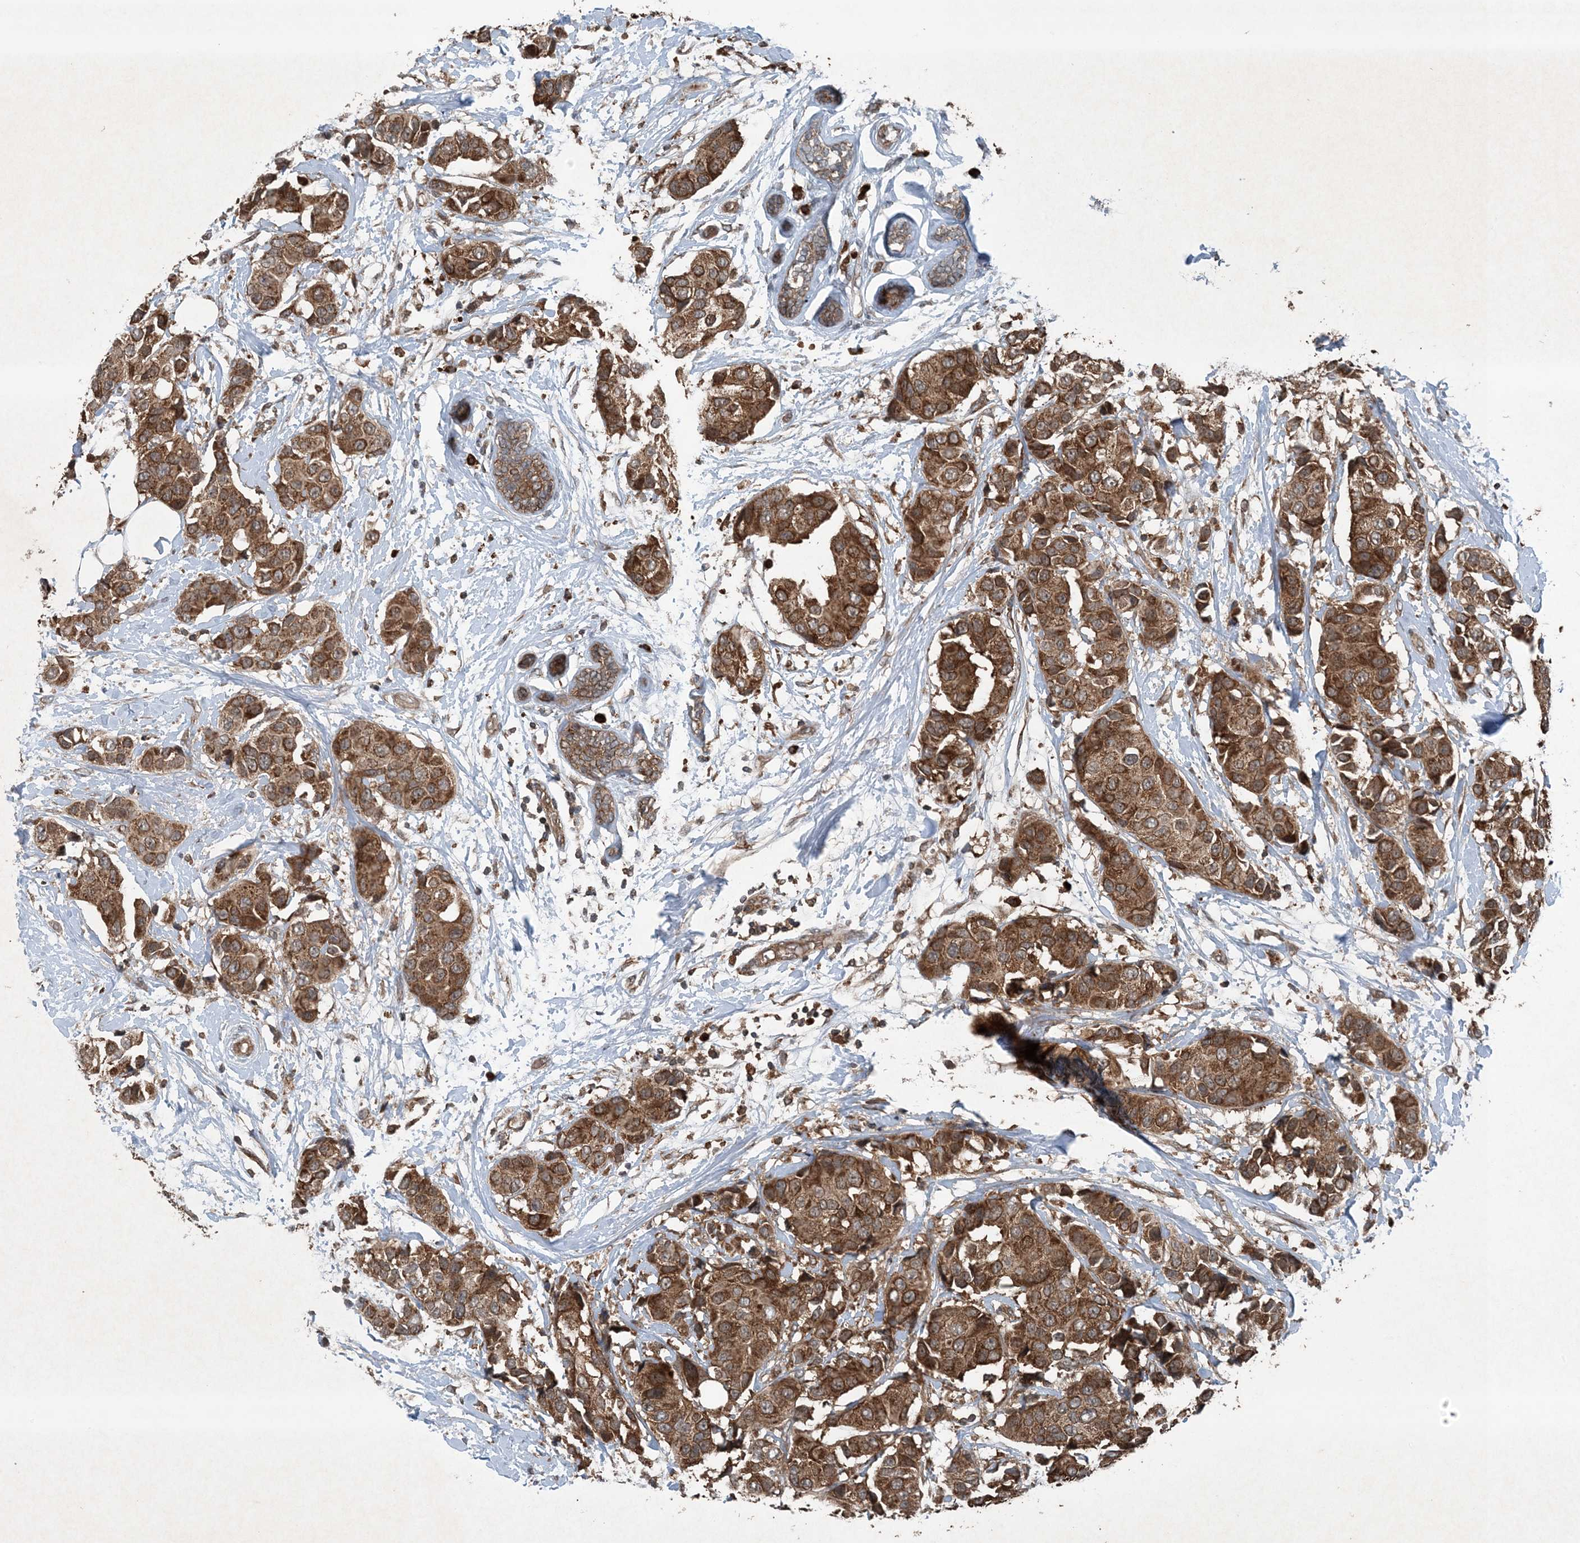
{"staining": {"intensity": "strong", "quantity": ">75%", "location": "cytoplasmic/membranous"}, "tissue": "breast cancer", "cell_type": "Tumor cells", "image_type": "cancer", "snomed": [{"axis": "morphology", "description": "Normal tissue, NOS"}, {"axis": "morphology", "description": "Duct carcinoma"}, {"axis": "topography", "description": "Breast"}], "caption": "Breast cancer (invasive ductal carcinoma) stained for a protein demonstrates strong cytoplasmic/membranous positivity in tumor cells.", "gene": "GNG5", "patient": {"sex": "female", "age": 39}}